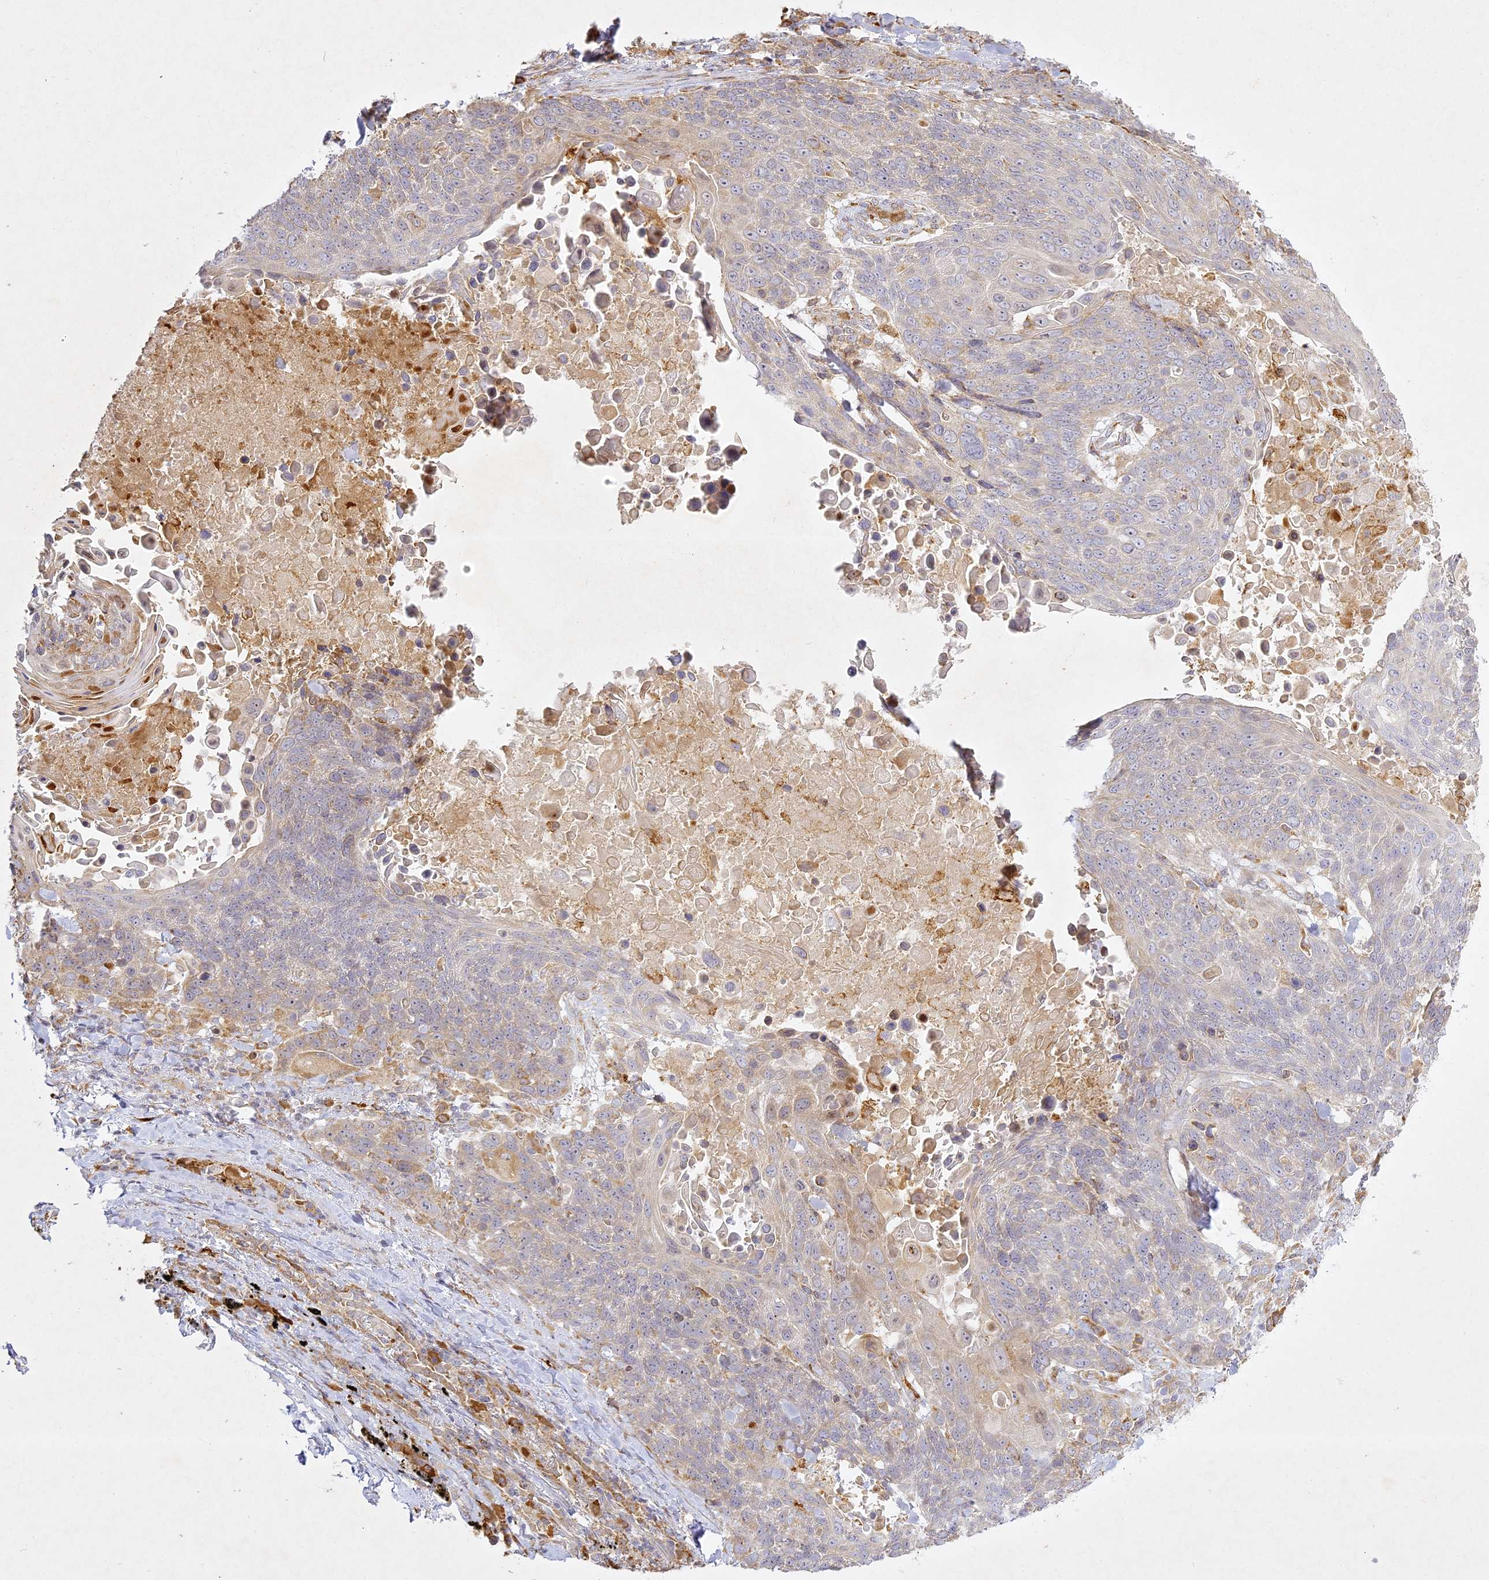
{"staining": {"intensity": "moderate", "quantity": "<25%", "location": "cytoplasmic/membranous"}, "tissue": "lung cancer", "cell_type": "Tumor cells", "image_type": "cancer", "snomed": [{"axis": "morphology", "description": "Squamous cell carcinoma, NOS"}, {"axis": "topography", "description": "Lung"}], "caption": "Lung cancer (squamous cell carcinoma) stained for a protein exhibits moderate cytoplasmic/membranous positivity in tumor cells.", "gene": "SLC30A5", "patient": {"sex": "male", "age": 66}}